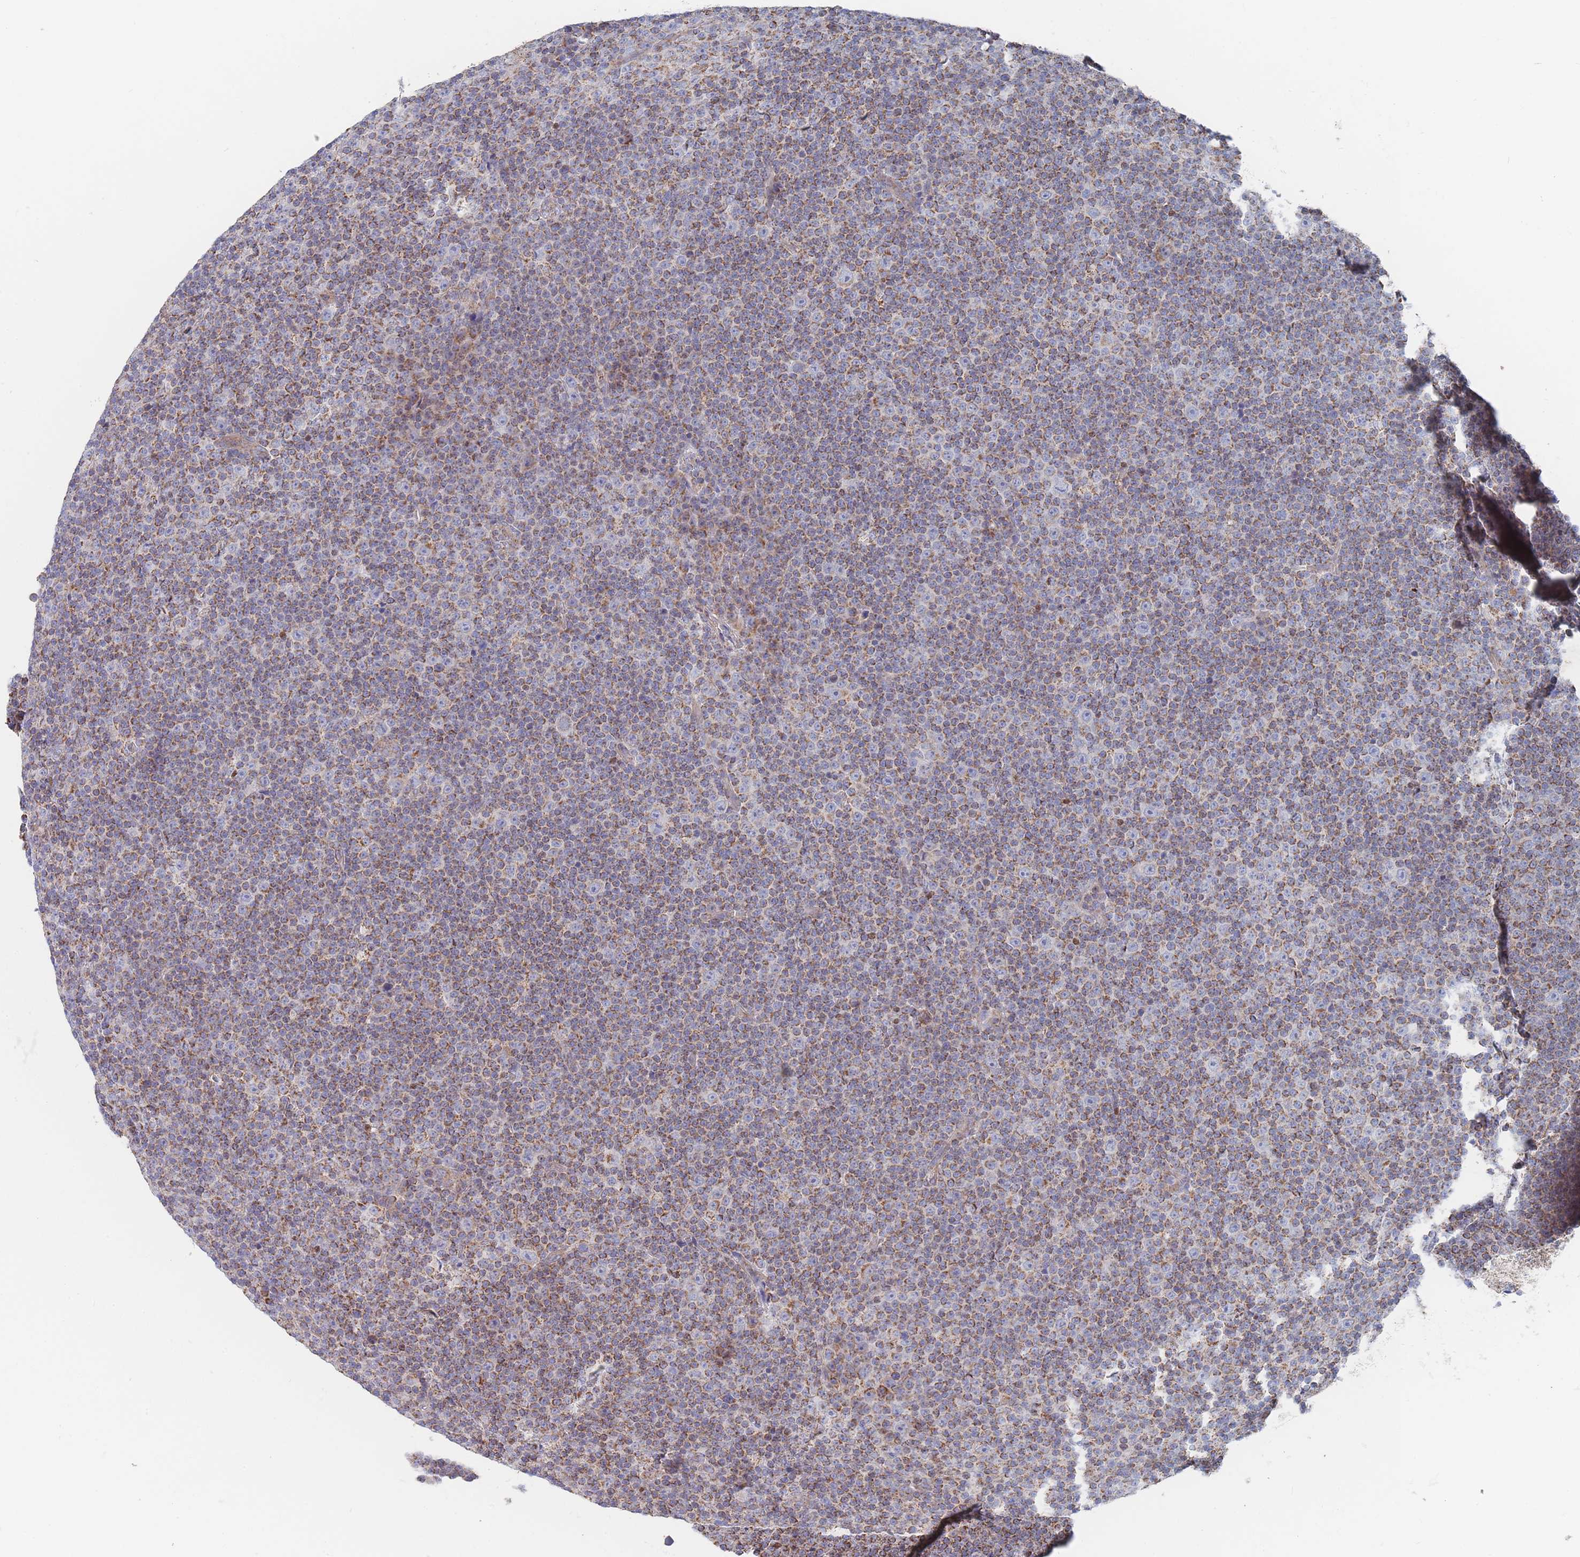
{"staining": {"intensity": "moderate", "quantity": ">75%", "location": "cytoplasmic/membranous"}, "tissue": "lymphoma", "cell_type": "Tumor cells", "image_type": "cancer", "snomed": [{"axis": "morphology", "description": "Malignant lymphoma, non-Hodgkin's type, Low grade"}, {"axis": "topography", "description": "Lymph node"}], "caption": "The immunohistochemical stain shows moderate cytoplasmic/membranous expression in tumor cells of lymphoma tissue.", "gene": "IKZF4", "patient": {"sex": "female", "age": 67}}